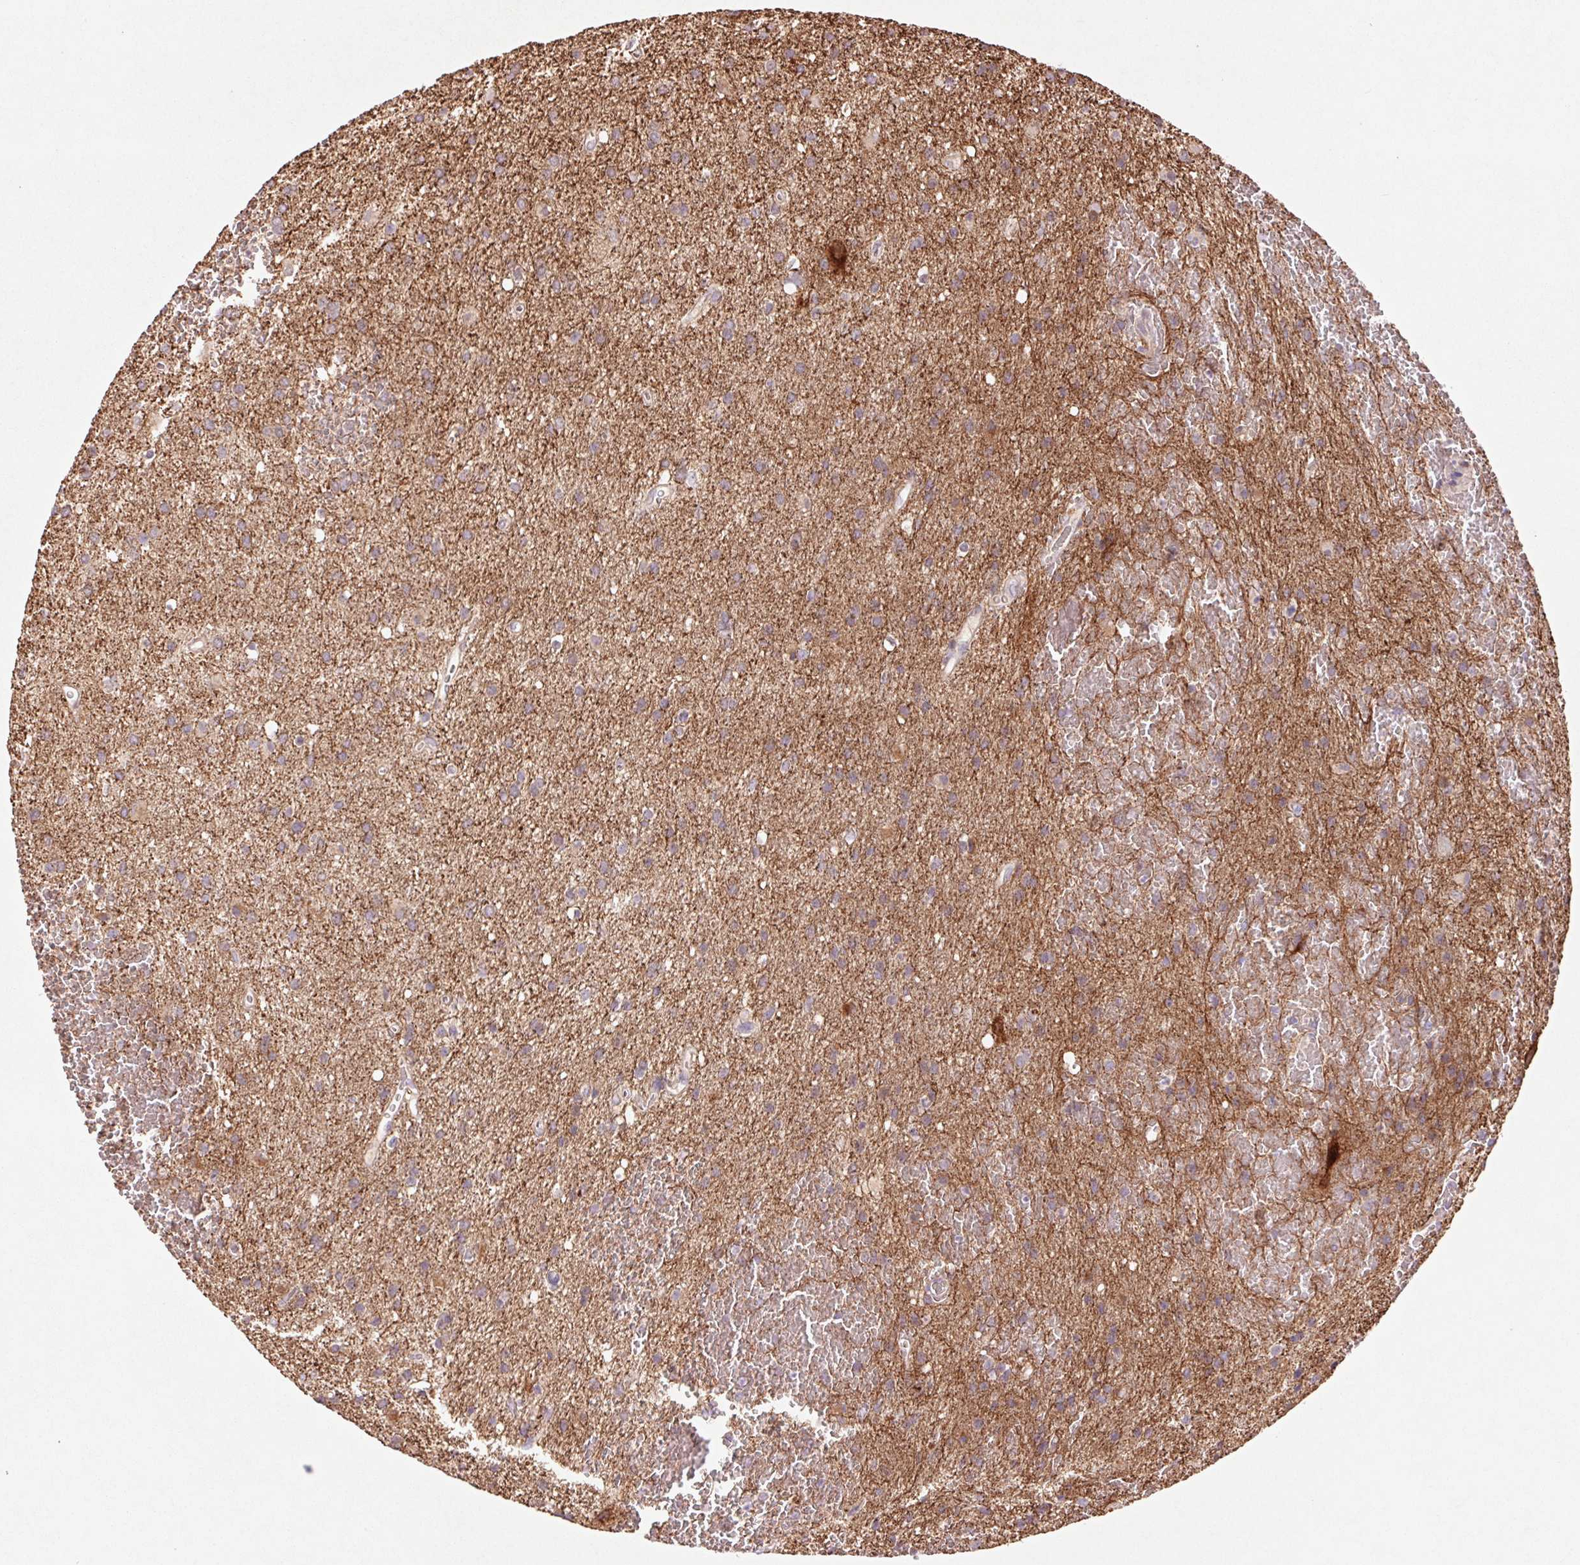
{"staining": {"intensity": "weak", "quantity": "25%-75%", "location": "cytoplasmic/membranous"}, "tissue": "glioma", "cell_type": "Tumor cells", "image_type": "cancer", "snomed": [{"axis": "morphology", "description": "Glioma, malignant, Low grade"}, {"axis": "topography", "description": "Brain"}], "caption": "Malignant low-grade glioma was stained to show a protein in brown. There is low levels of weak cytoplasmic/membranous positivity in about 25%-75% of tumor cells.", "gene": "GRM2", "patient": {"sex": "male", "age": 66}}